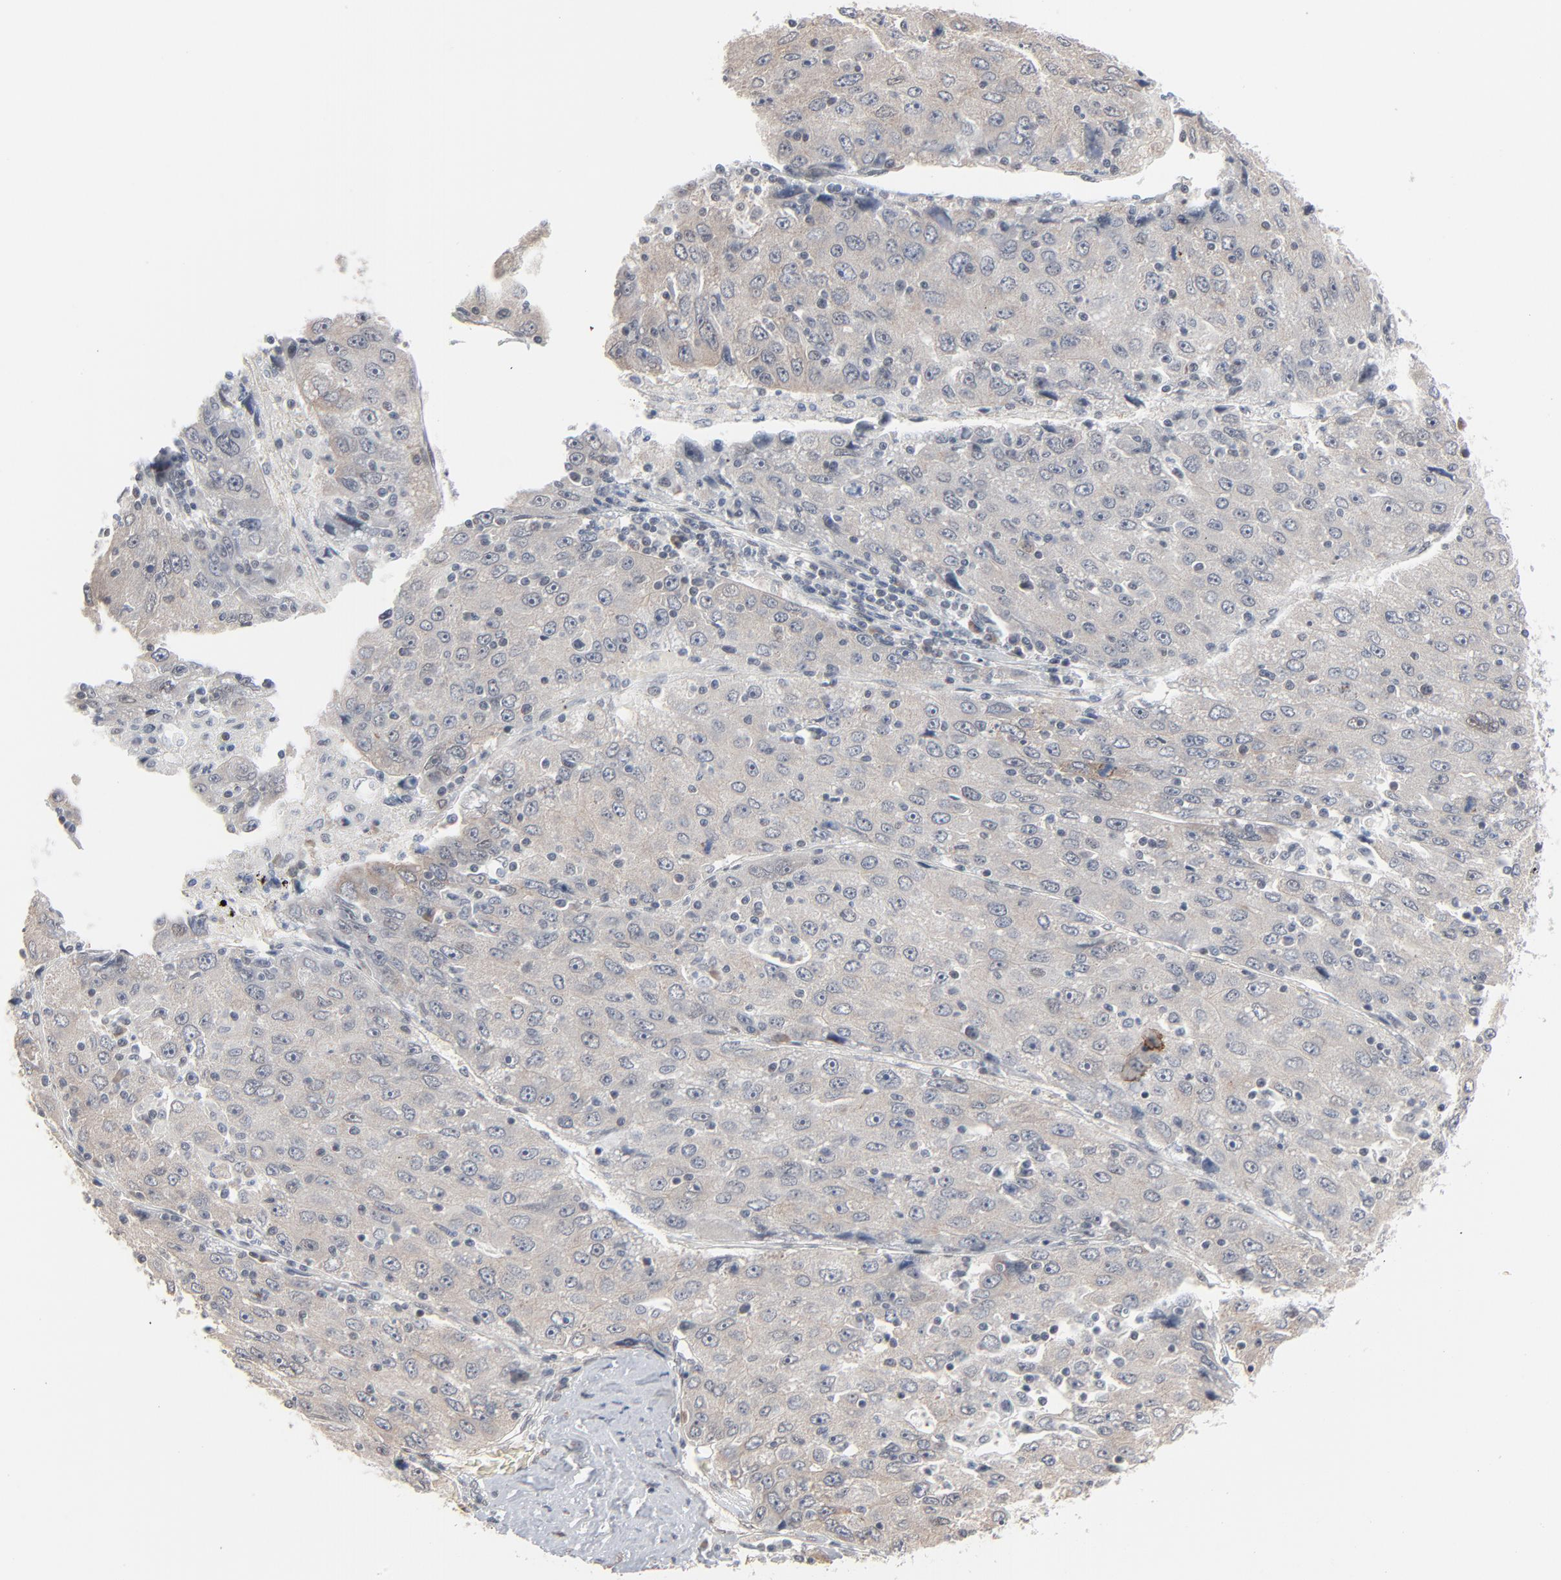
{"staining": {"intensity": "negative", "quantity": "none", "location": "none"}, "tissue": "liver cancer", "cell_type": "Tumor cells", "image_type": "cancer", "snomed": [{"axis": "morphology", "description": "Carcinoma, Hepatocellular, NOS"}, {"axis": "topography", "description": "Liver"}], "caption": "Tumor cells are negative for protein expression in human liver cancer (hepatocellular carcinoma).", "gene": "ITPR3", "patient": {"sex": "male", "age": 49}}